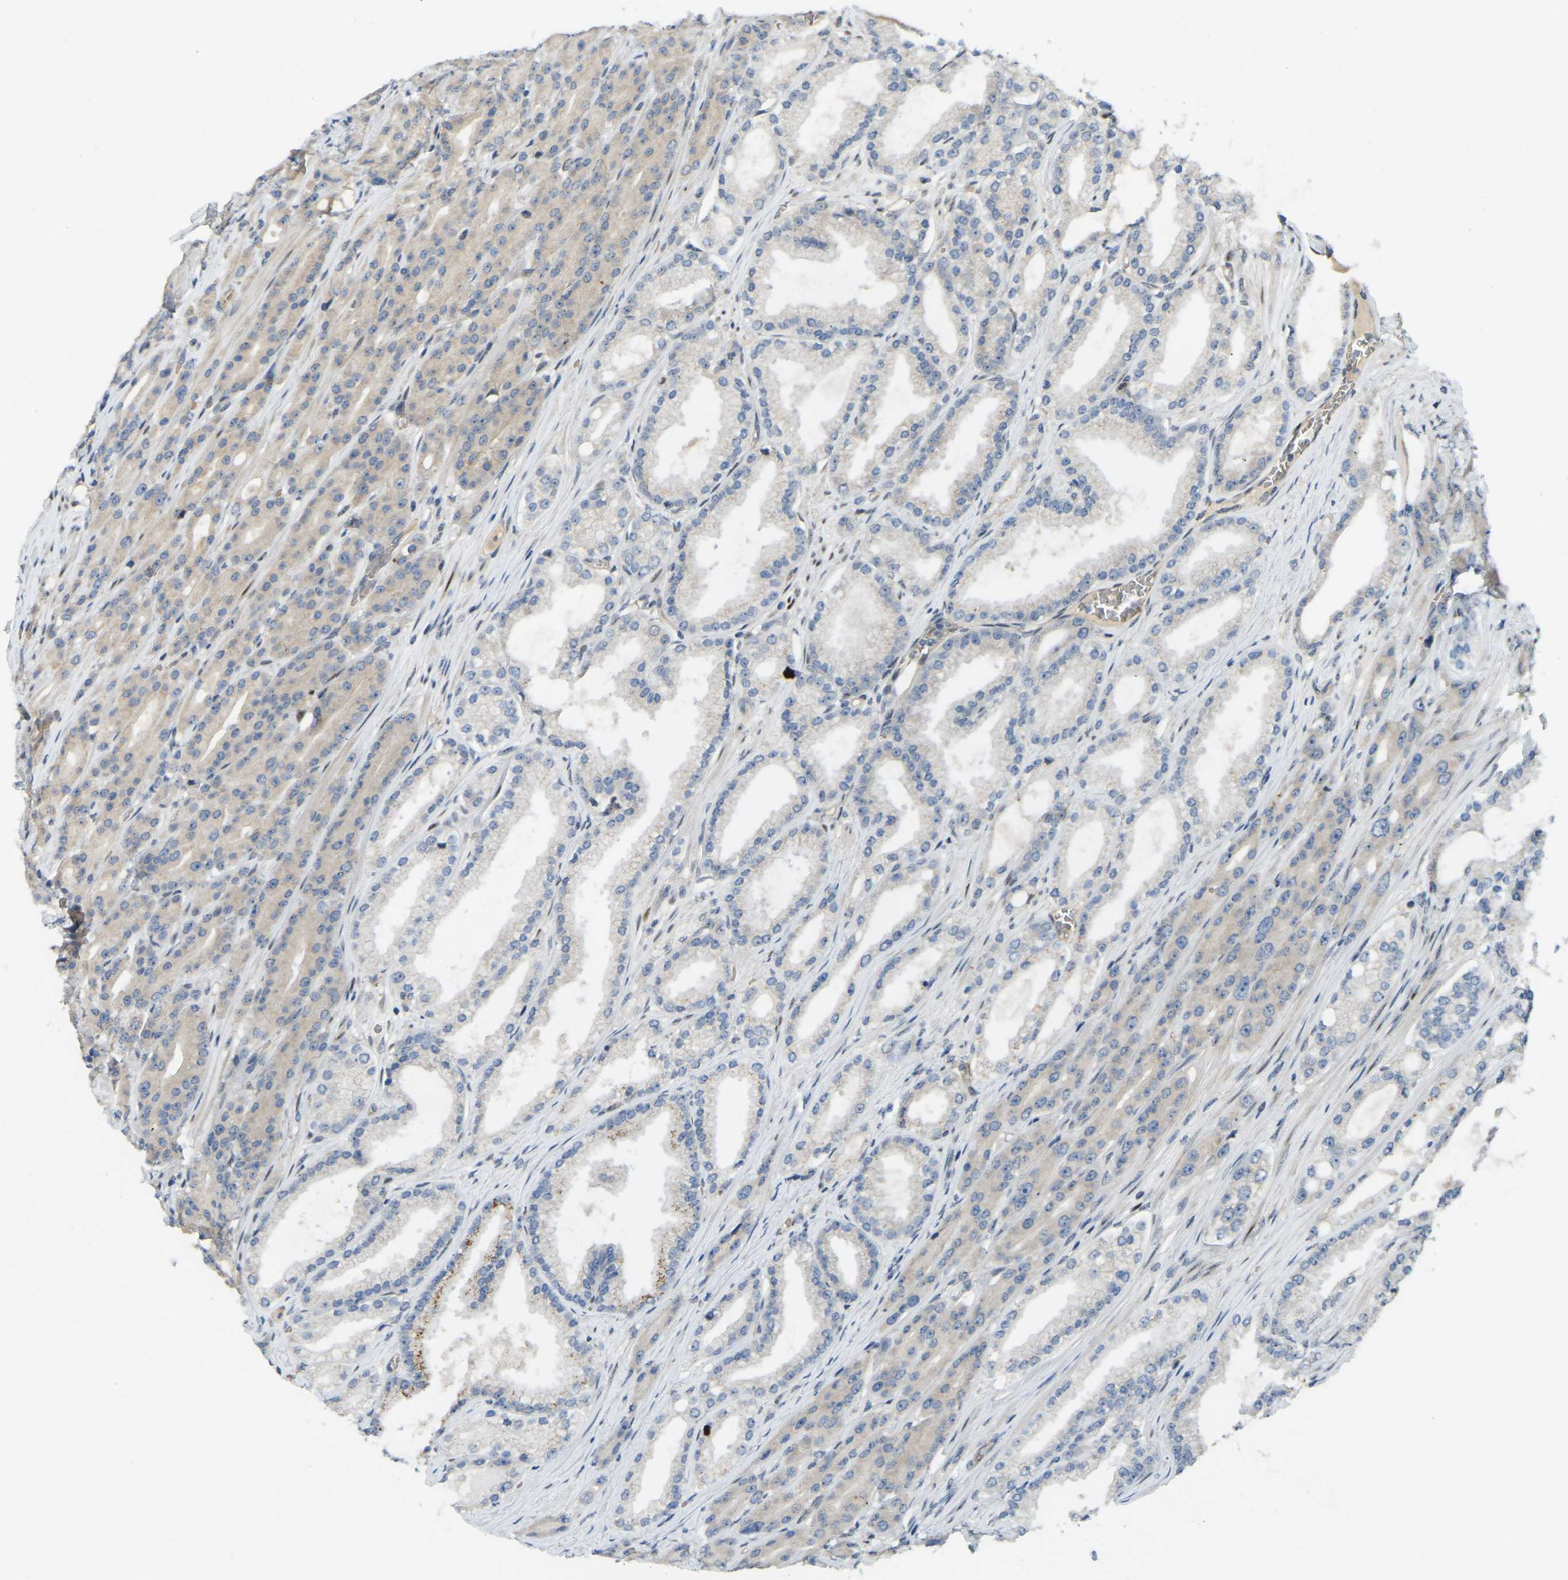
{"staining": {"intensity": "weak", "quantity": "25%-75%", "location": "cytoplasmic/membranous"}, "tissue": "prostate cancer", "cell_type": "Tumor cells", "image_type": "cancer", "snomed": [{"axis": "morphology", "description": "Adenocarcinoma, High grade"}, {"axis": "topography", "description": "Prostate"}], "caption": "A high-resolution image shows IHC staining of prostate cancer, which displays weak cytoplasmic/membranous staining in about 25%-75% of tumor cells.", "gene": "C21orf91", "patient": {"sex": "male", "age": 71}}